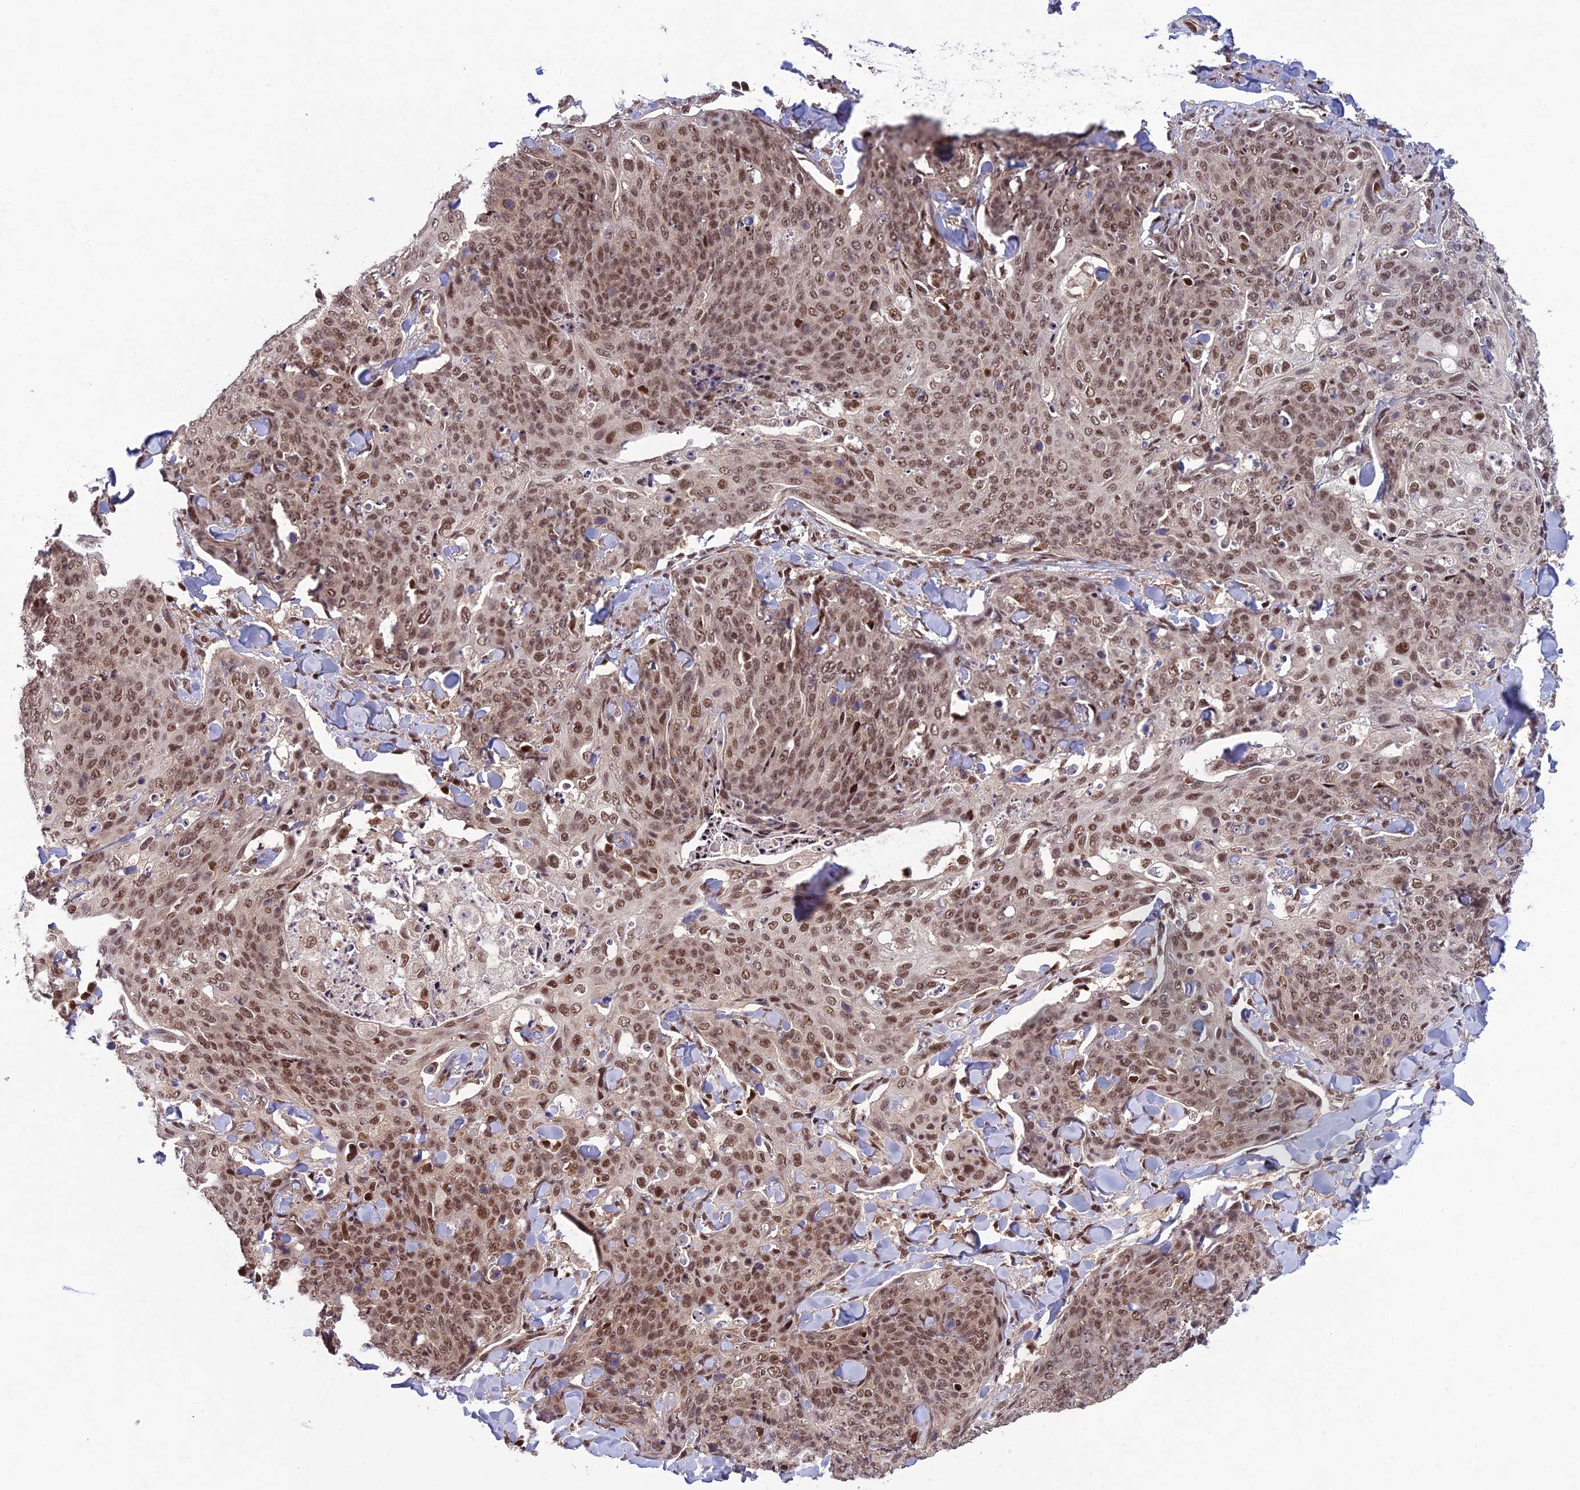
{"staining": {"intensity": "moderate", "quantity": ">75%", "location": "nuclear"}, "tissue": "skin cancer", "cell_type": "Tumor cells", "image_type": "cancer", "snomed": [{"axis": "morphology", "description": "Squamous cell carcinoma, NOS"}, {"axis": "topography", "description": "Skin"}, {"axis": "topography", "description": "Vulva"}], "caption": "Immunohistochemistry (IHC) photomicrograph of neoplastic tissue: skin cancer (squamous cell carcinoma) stained using immunohistochemistry (IHC) displays medium levels of moderate protein expression localized specifically in the nuclear of tumor cells, appearing as a nuclear brown color.", "gene": "GMEB1", "patient": {"sex": "female", "age": 85}}